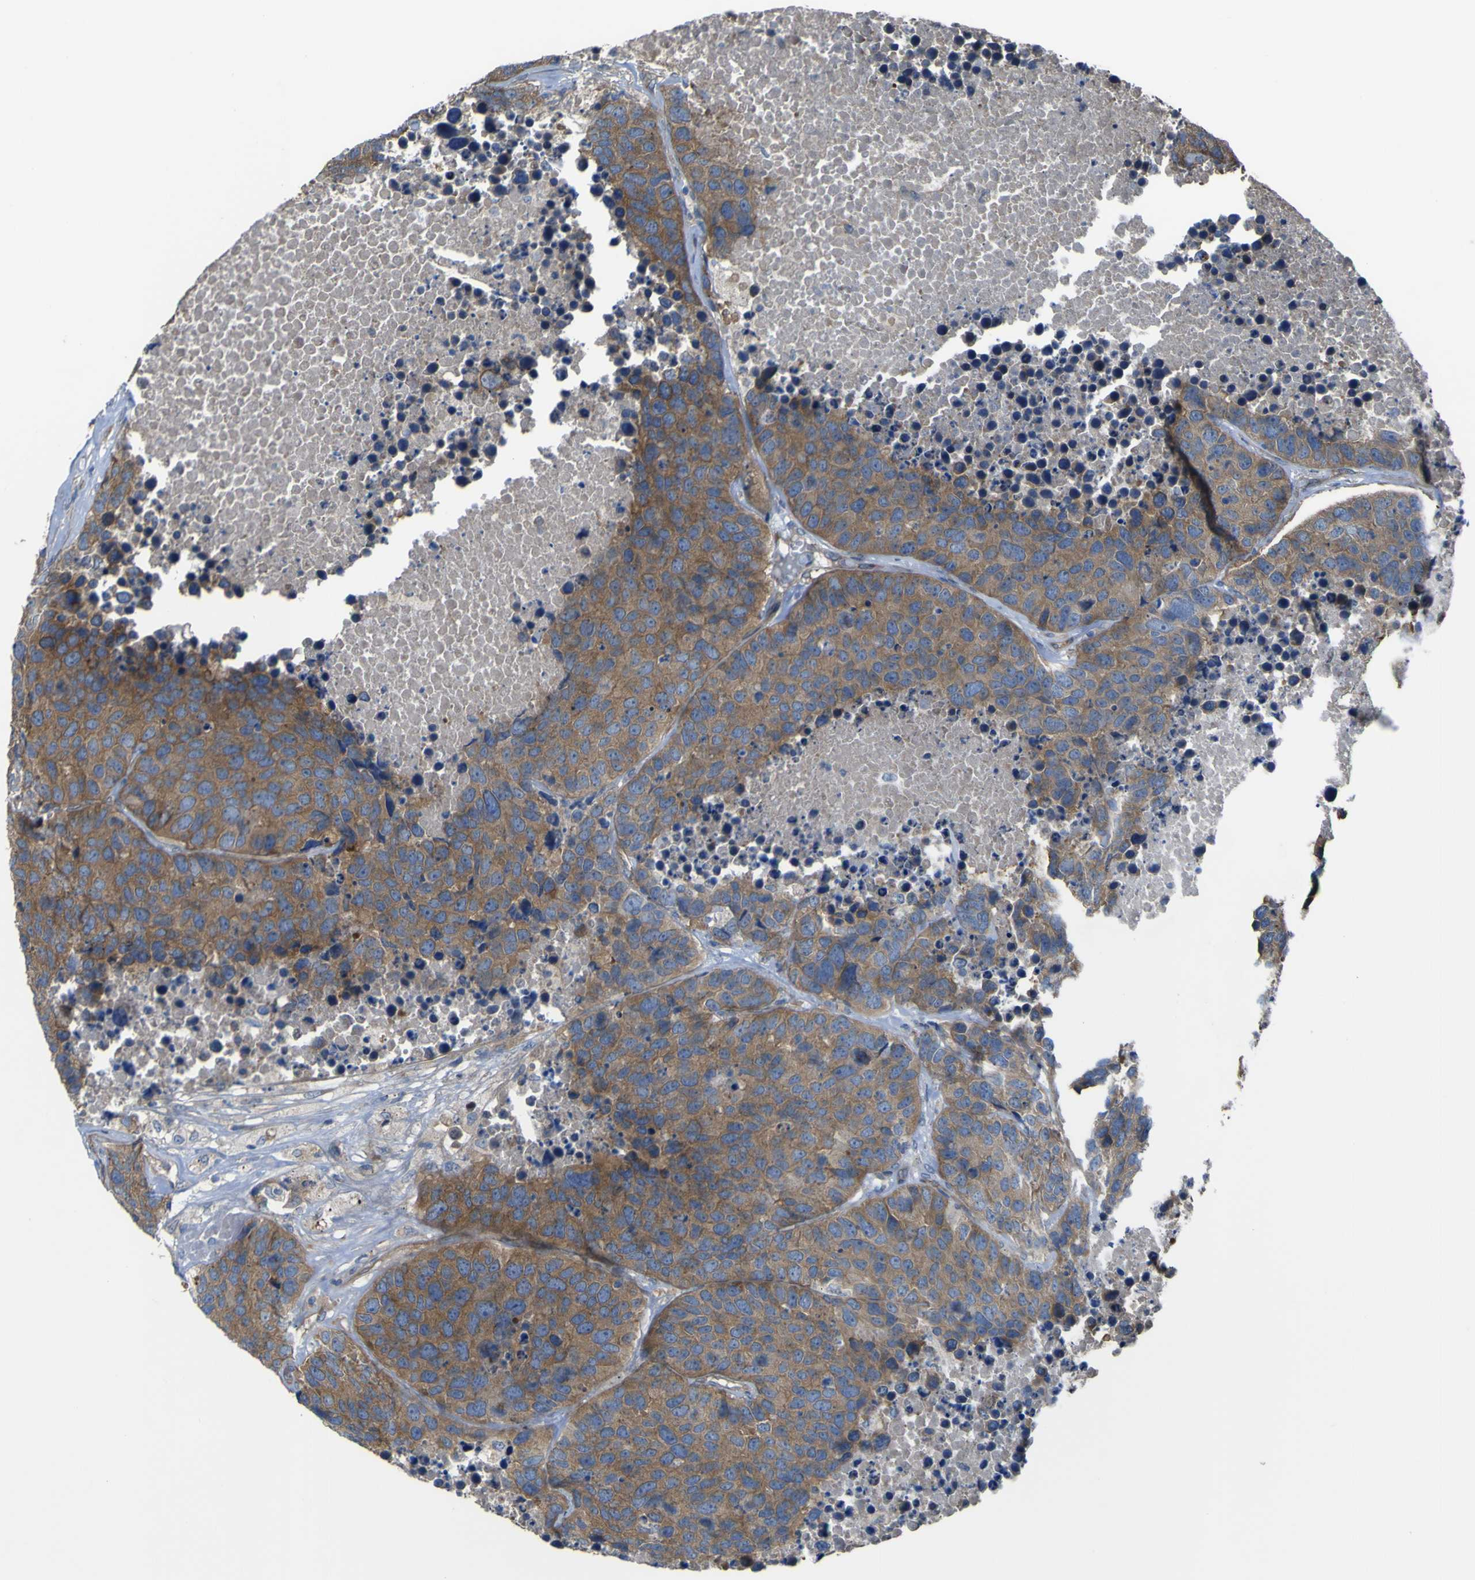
{"staining": {"intensity": "moderate", "quantity": ">75%", "location": "cytoplasmic/membranous"}, "tissue": "carcinoid", "cell_type": "Tumor cells", "image_type": "cancer", "snomed": [{"axis": "morphology", "description": "Carcinoid, malignant, NOS"}, {"axis": "topography", "description": "Lung"}], "caption": "Carcinoid stained for a protein exhibits moderate cytoplasmic/membranous positivity in tumor cells.", "gene": "FBXO30", "patient": {"sex": "male", "age": 60}}